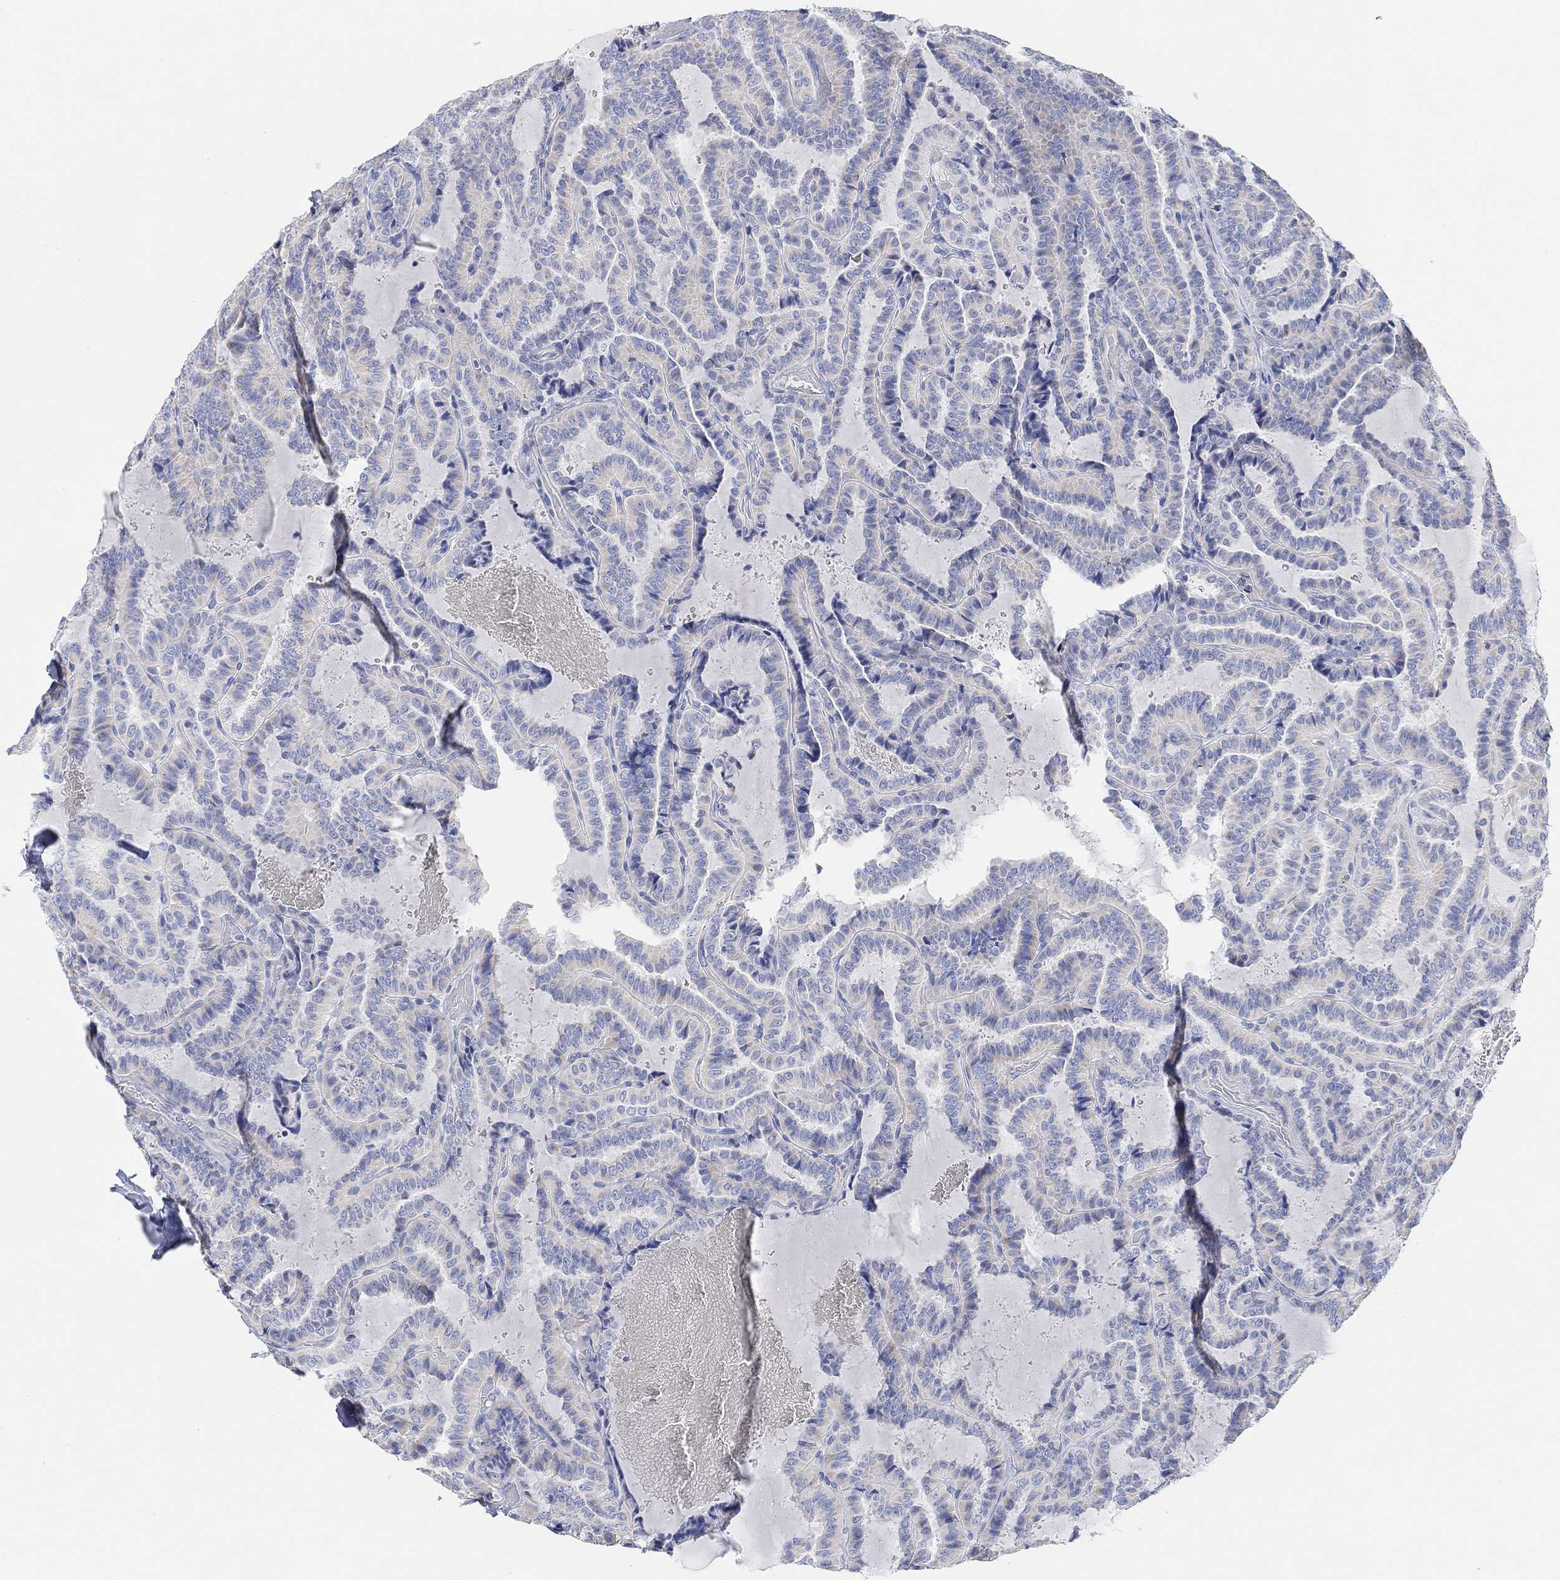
{"staining": {"intensity": "negative", "quantity": "none", "location": "none"}, "tissue": "thyroid cancer", "cell_type": "Tumor cells", "image_type": "cancer", "snomed": [{"axis": "morphology", "description": "Papillary adenocarcinoma, NOS"}, {"axis": "topography", "description": "Thyroid gland"}], "caption": "An IHC photomicrograph of papillary adenocarcinoma (thyroid) is shown. There is no staining in tumor cells of papillary adenocarcinoma (thyroid).", "gene": "VAT1L", "patient": {"sex": "female", "age": 39}}